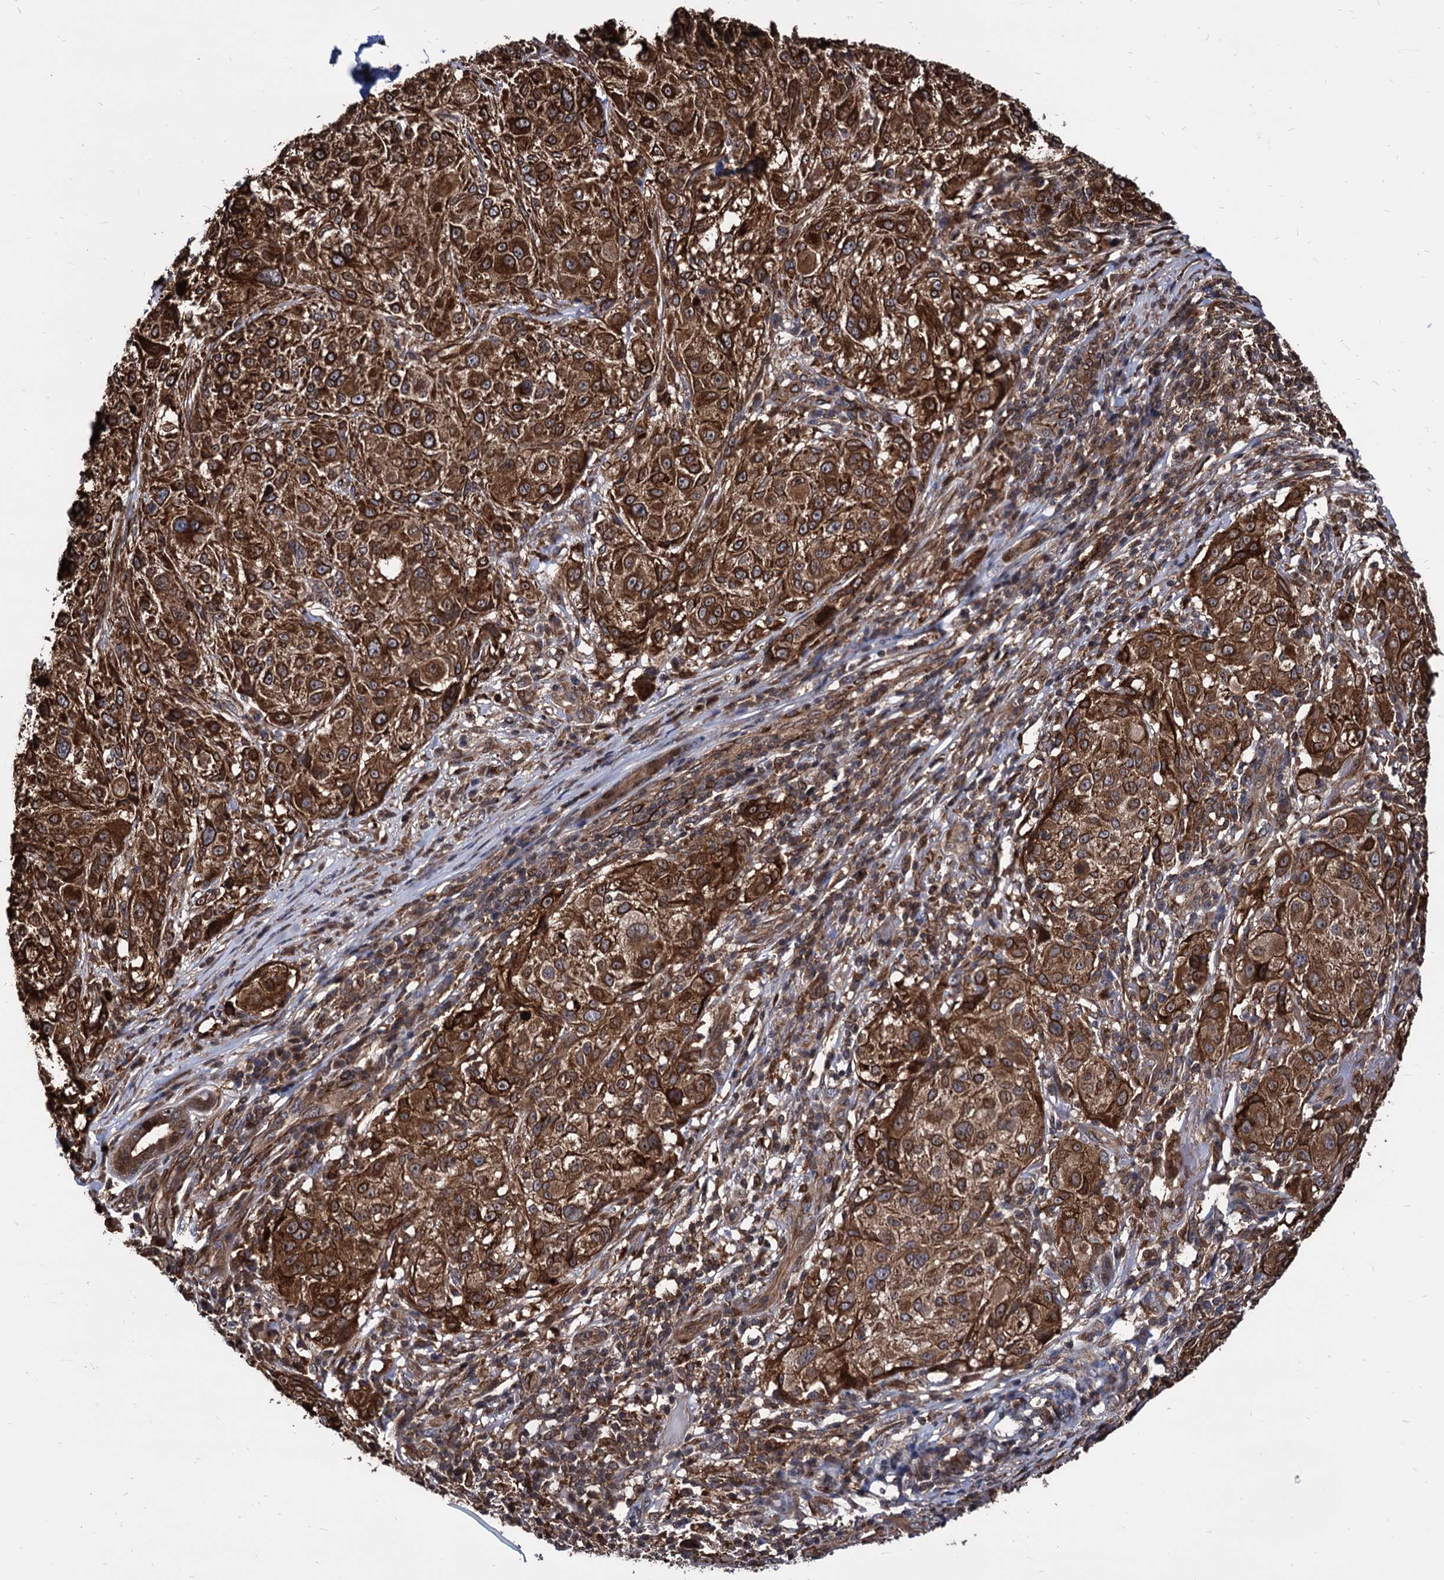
{"staining": {"intensity": "strong", "quantity": ">75%", "location": "cytoplasmic/membranous"}, "tissue": "melanoma", "cell_type": "Tumor cells", "image_type": "cancer", "snomed": [{"axis": "morphology", "description": "Necrosis, NOS"}, {"axis": "morphology", "description": "Malignant melanoma, NOS"}, {"axis": "topography", "description": "Skin"}], "caption": "Immunohistochemistry (IHC) photomicrograph of melanoma stained for a protein (brown), which demonstrates high levels of strong cytoplasmic/membranous staining in about >75% of tumor cells.", "gene": "ANKRD12", "patient": {"sex": "female", "age": 87}}